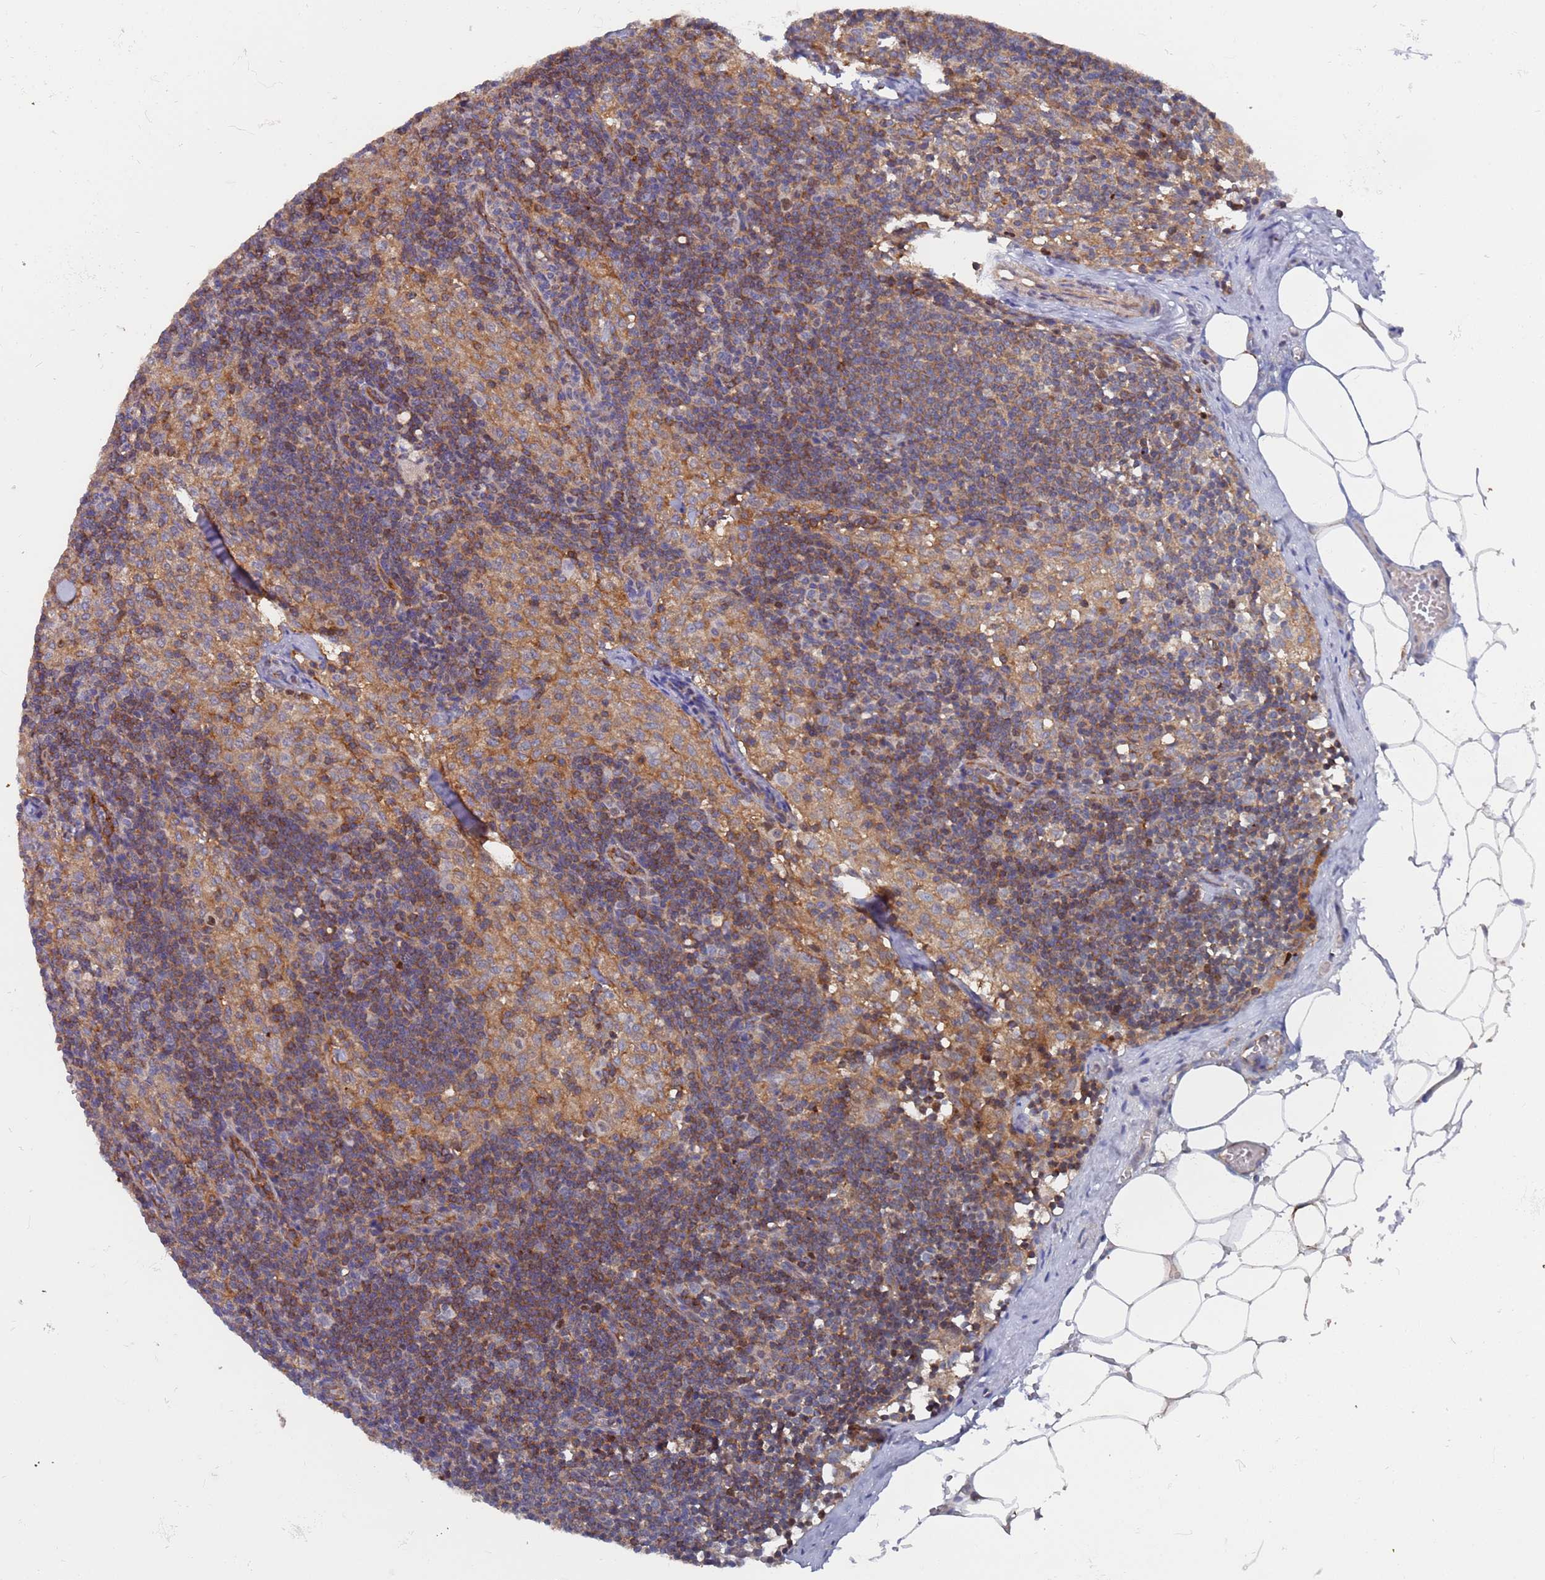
{"staining": {"intensity": "moderate", "quantity": "25%-75%", "location": "nuclear"}, "tissue": "lymph node", "cell_type": "Germinal center cells", "image_type": "normal", "snomed": [{"axis": "morphology", "description": "Normal tissue, NOS"}, {"axis": "topography", "description": "Lymph node"}], "caption": "The immunohistochemical stain labels moderate nuclear positivity in germinal center cells of normal lymph node. Immunohistochemistry stains the protein of interest in brown and the nuclei are stained blue.", "gene": "DDX60", "patient": {"sex": "female", "age": 42}}